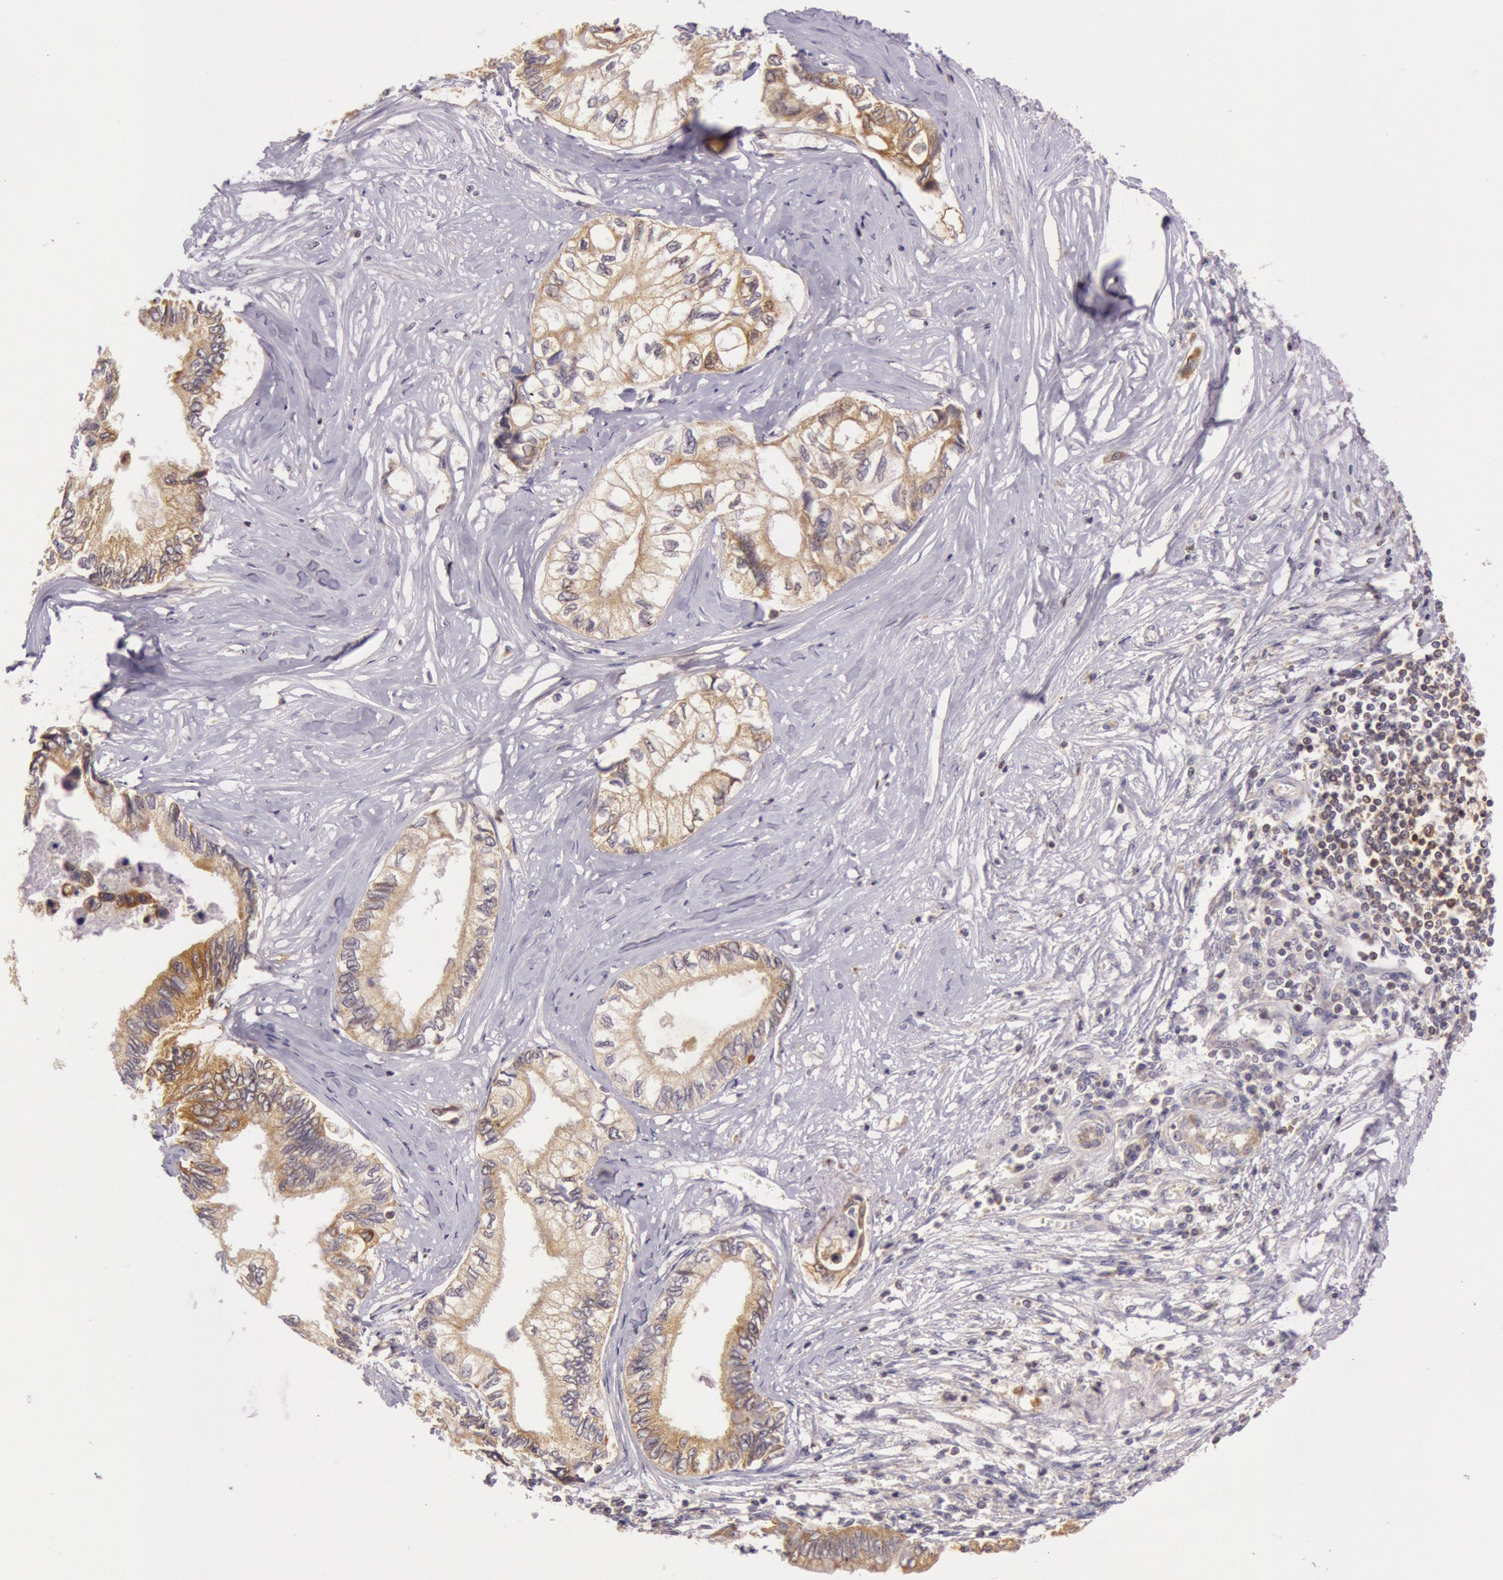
{"staining": {"intensity": "moderate", "quantity": ">75%", "location": "cytoplasmic/membranous"}, "tissue": "pancreatic cancer", "cell_type": "Tumor cells", "image_type": "cancer", "snomed": [{"axis": "morphology", "description": "Adenocarcinoma, NOS"}, {"axis": "topography", "description": "Pancreas"}], "caption": "Pancreatic cancer tissue exhibits moderate cytoplasmic/membranous staining in approximately >75% of tumor cells, visualized by immunohistochemistry. (brown staining indicates protein expression, while blue staining denotes nuclei).", "gene": "CDK16", "patient": {"sex": "female", "age": 66}}